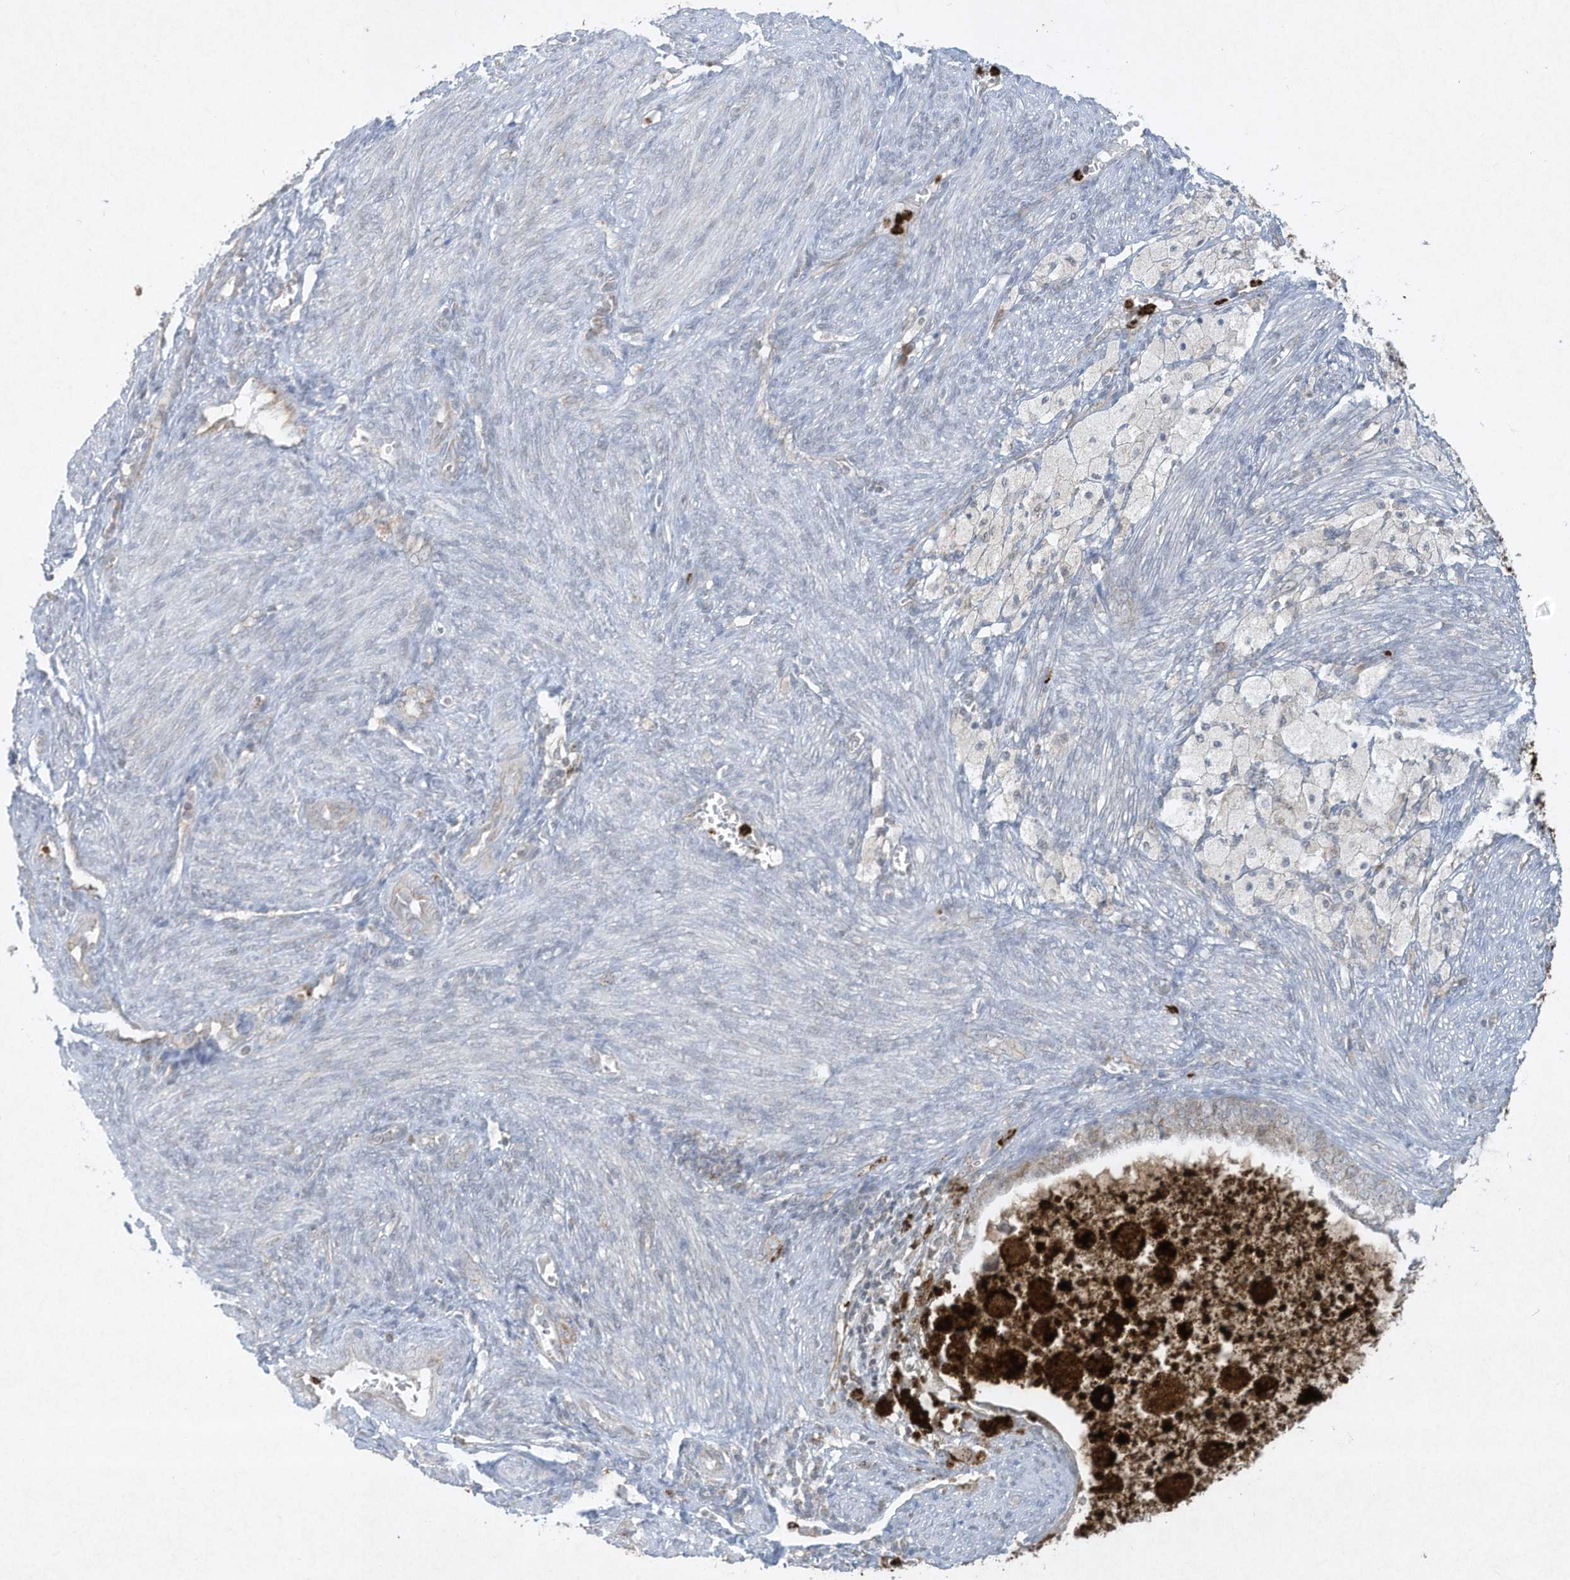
{"staining": {"intensity": "moderate", "quantity": "25%-75%", "location": "cytoplasmic/membranous,nuclear"}, "tissue": "cervical cancer", "cell_type": "Tumor cells", "image_type": "cancer", "snomed": [{"axis": "morphology", "description": "Normal tissue, NOS"}, {"axis": "morphology", "description": "Adenocarcinoma, NOS"}, {"axis": "topography", "description": "Cervix"}, {"axis": "topography", "description": "Endometrium"}], "caption": "Approximately 25%-75% of tumor cells in cervical adenocarcinoma show moderate cytoplasmic/membranous and nuclear protein expression as visualized by brown immunohistochemical staining.", "gene": "CHRNA4", "patient": {"sex": "female", "age": 86}}